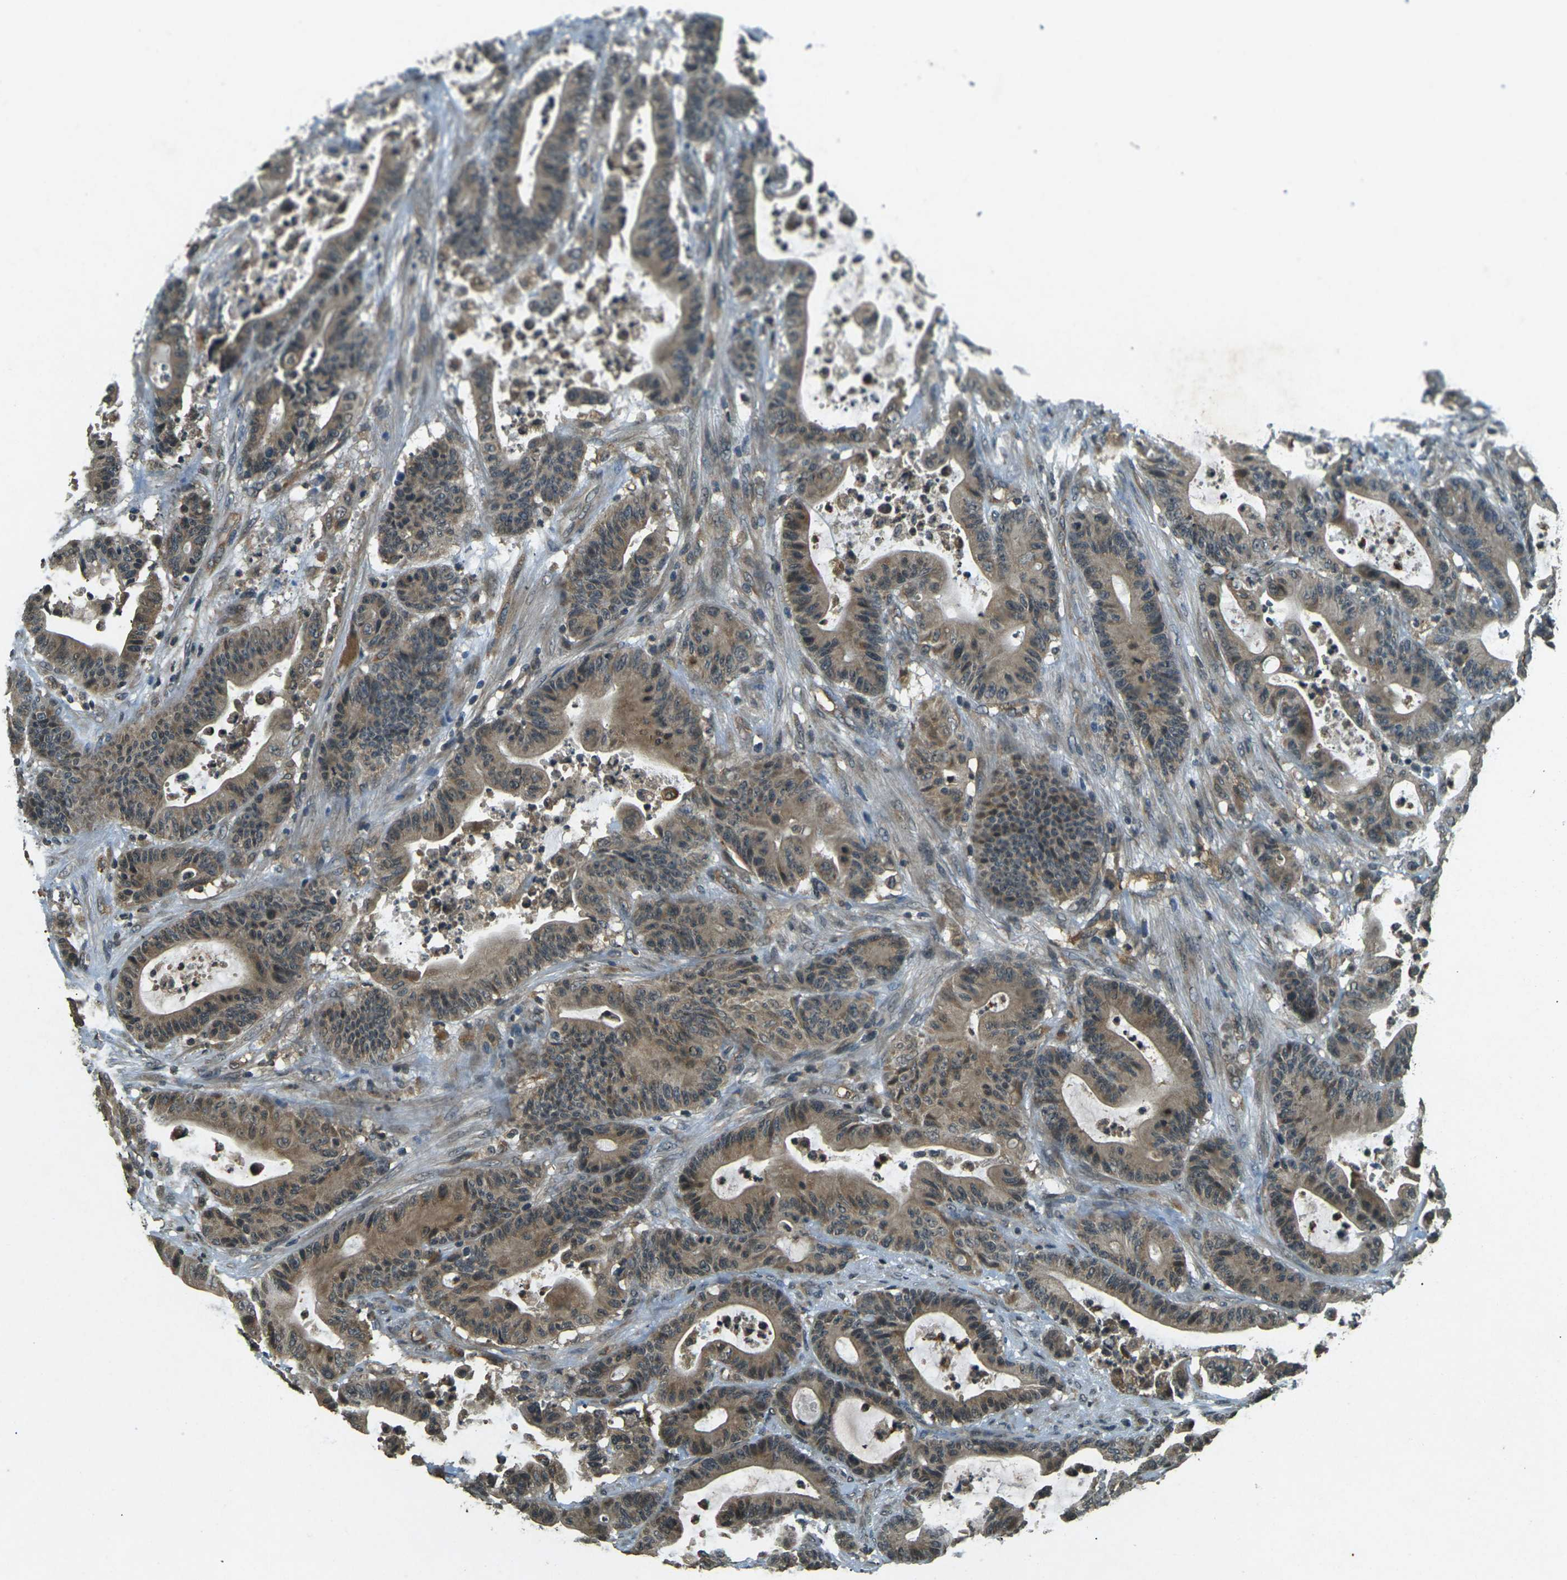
{"staining": {"intensity": "moderate", "quantity": ">75%", "location": "cytoplasmic/membranous"}, "tissue": "colorectal cancer", "cell_type": "Tumor cells", "image_type": "cancer", "snomed": [{"axis": "morphology", "description": "Adenocarcinoma, NOS"}, {"axis": "topography", "description": "Colon"}], "caption": "IHC image of human colorectal adenocarcinoma stained for a protein (brown), which shows medium levels of moderate cytoplasmic/membranous staining in about >75% of tumor cells.", "gene": "PDE2A", "patient": {"sex": "female", "age": 84}}